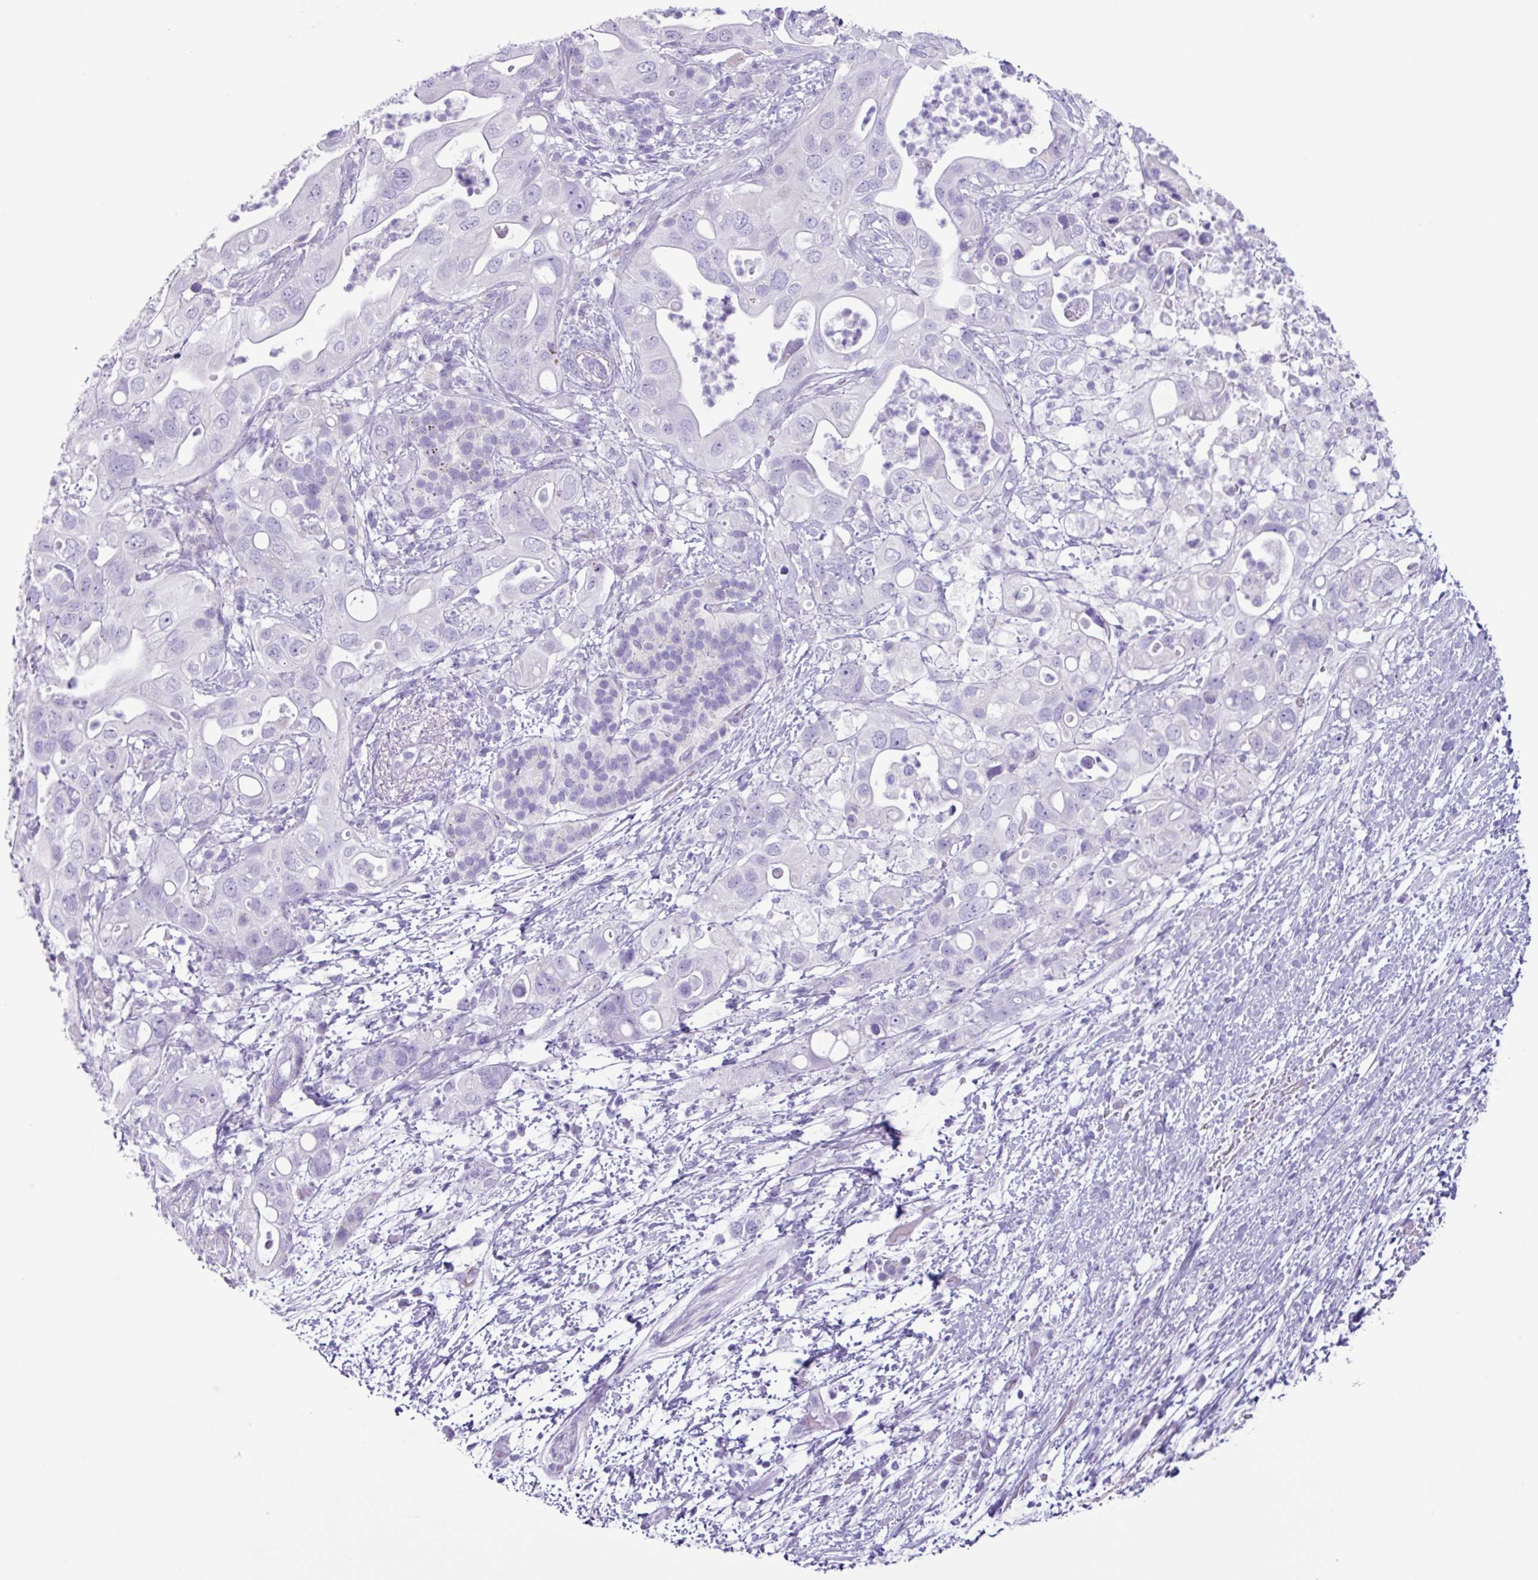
{"staining": {"intensity": "negative", "quantity": "none", "location": "none"}, "tissue": "pancreatic cancer", "cell_type": "Tumor cells", "image_type": "cancer", "snomed": [{"axis": "morphology", "description": "Adenocarcinoma, NOS"}, {"axis": "topography", "description": "Pancreas"}], "caption": "The micrograph demonstrates no staining of tumor cells in pancreatic cancer. The staining is performed using DAB brown chromogen with nuclei counter-stained in using hematoxylin.", "gene": "AGO3", "patient": {"sex": "female", "age": 72}}